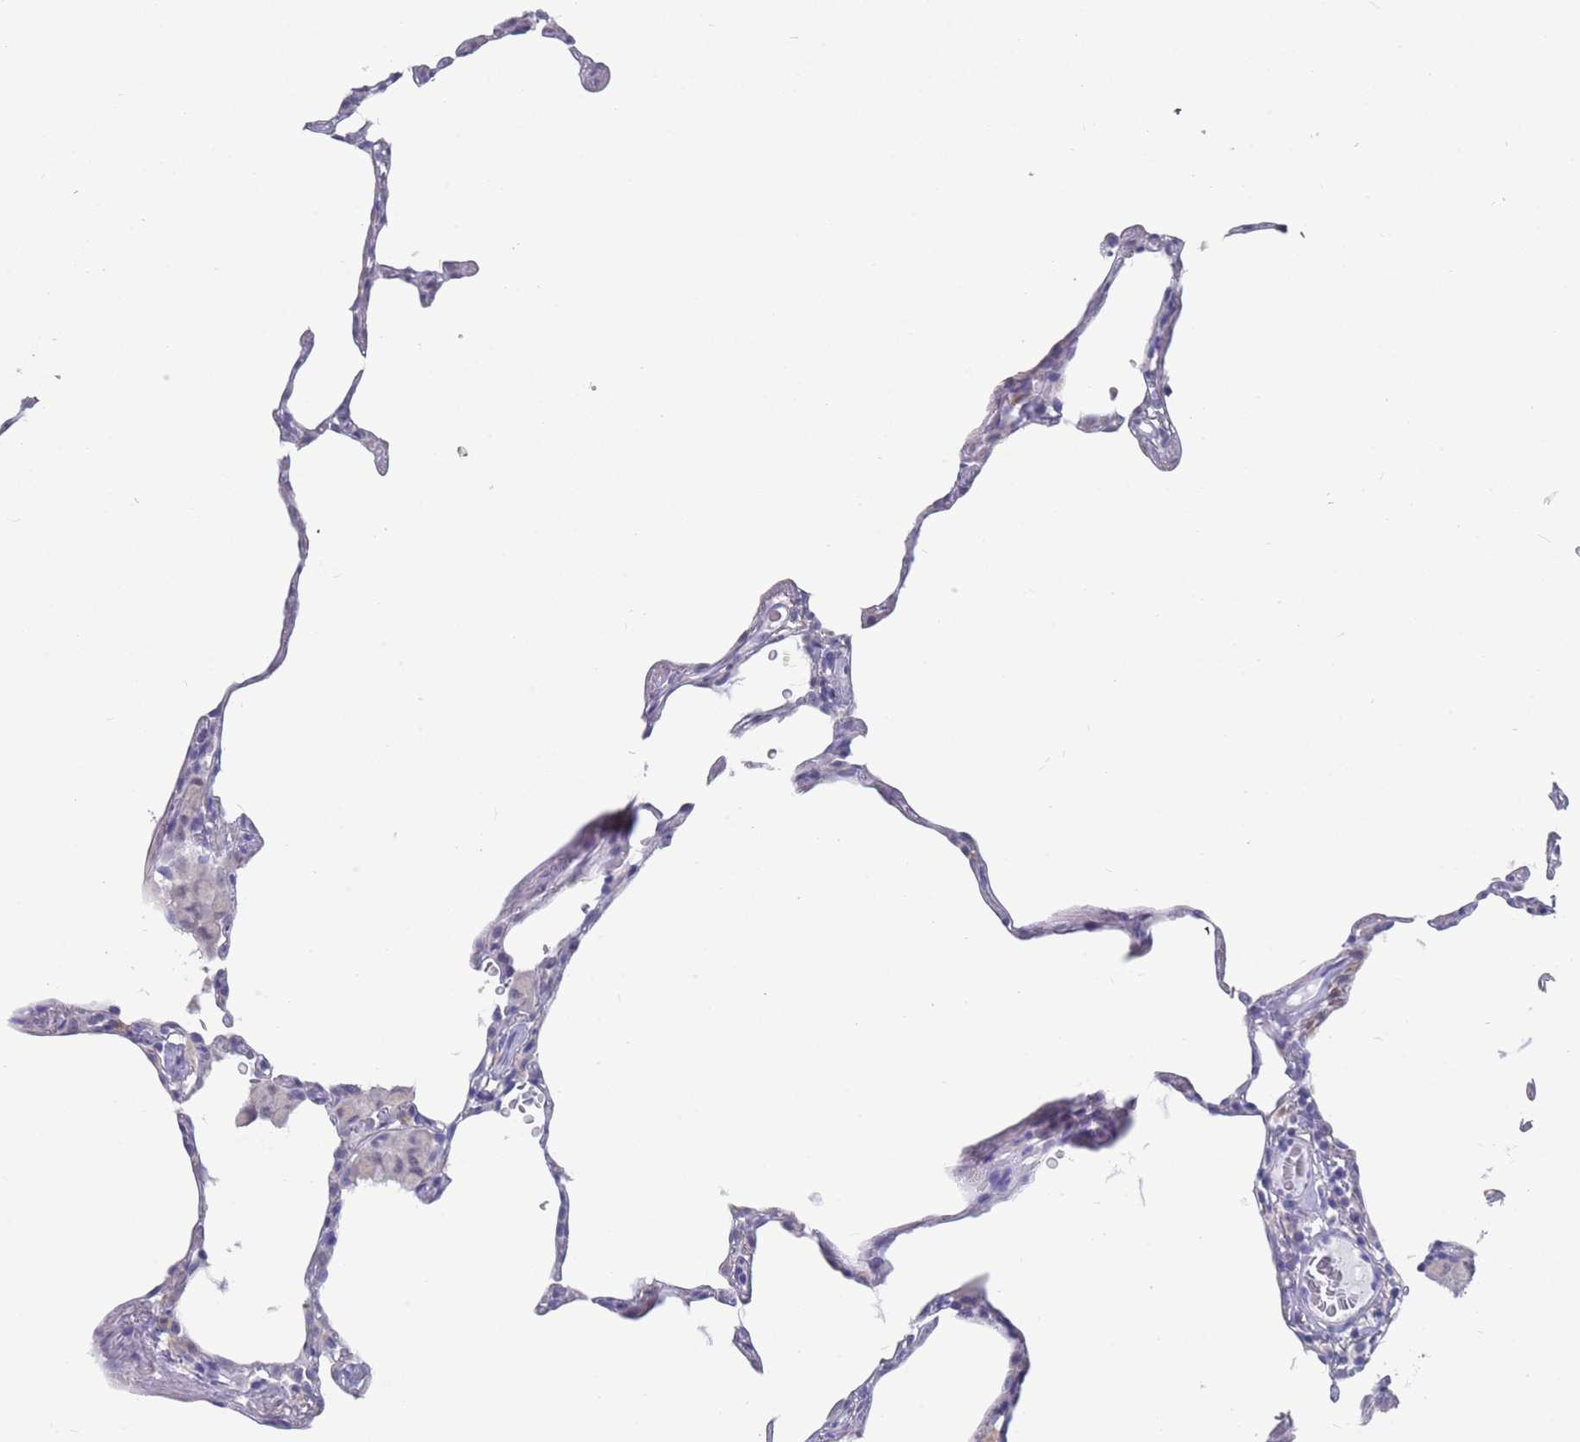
{"staining": {"intensity": "negative", "quantity": "none", "location": "none"}, "tissue": "lung", "cell_type": "Alveolar cells", "image_type": "normal", "snomed": [{"axis": "morphology", "description": "Normal tissue, NOS"}, {"axis": "topography", "description": "Lung"}], "caption": "Immunohistochemical staining of benign lung displays no significant positivity in alveolar cells.", "gene": "CYP51A1", "patient": {"sex": "female", "age": 57}}